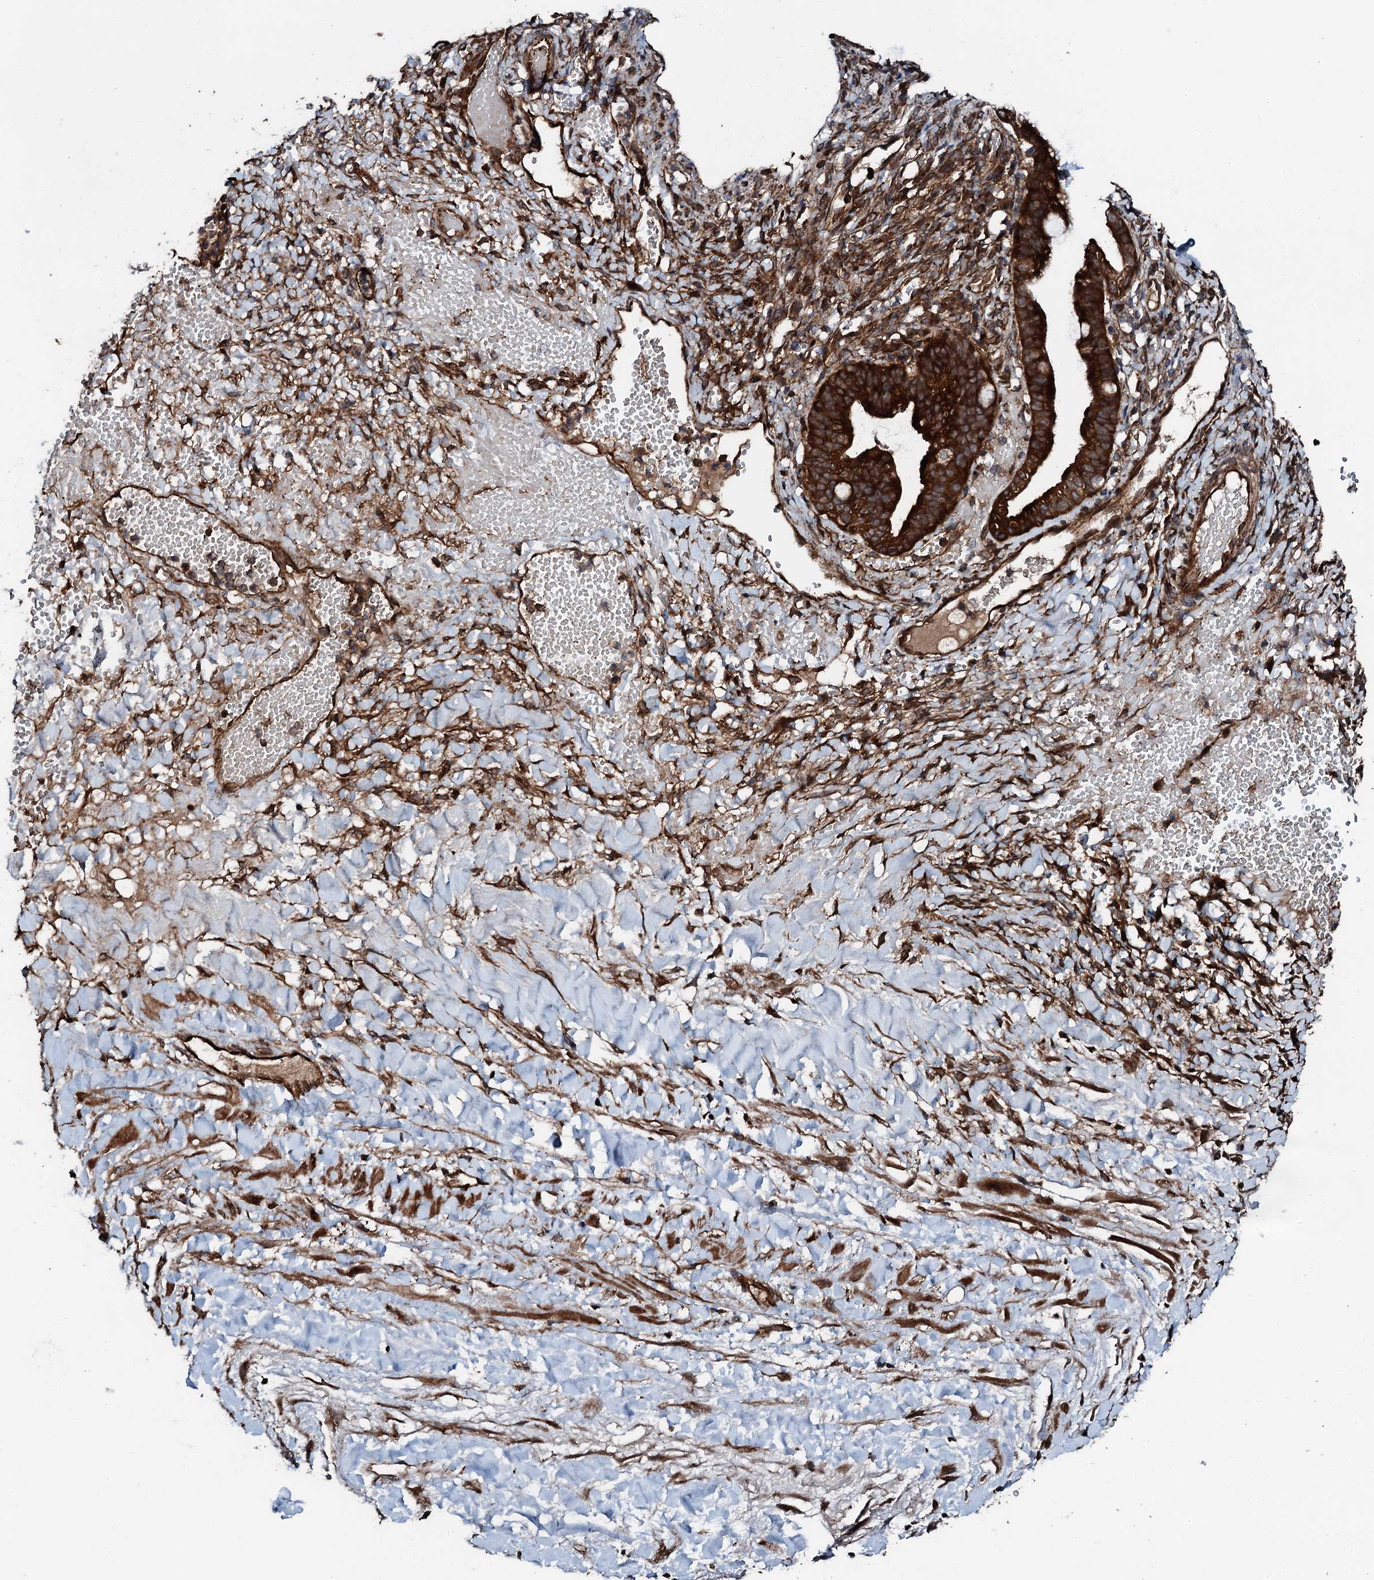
{"staining": {"intensity": "strong", "quantity": ">75%", "location": "cytoplasmic/membranous"}, "tissue": "ovarian cancer", "cell_type": "Tumor cells", "image_type": "cancer", "snomed": [{"axis": "morphology", "description": "Cystadenocarcinoma, mucinous, NOS"}, {"axis": "topography", "description": "Ovary"}], "caption": "A high-resolution histopathology image shows immunohistochemistry (IHC) staining of ovarian cancer, which shows strong cytoplasmic/membranous positivity in approximately >75% of tumor cells. Using DAB (brown) and hematoxylin (blue) stains, captured at high magnification using brightfield microscopy.", "gene": "FLYWCH1", "patient": {"sex": "female", "age": 73}}